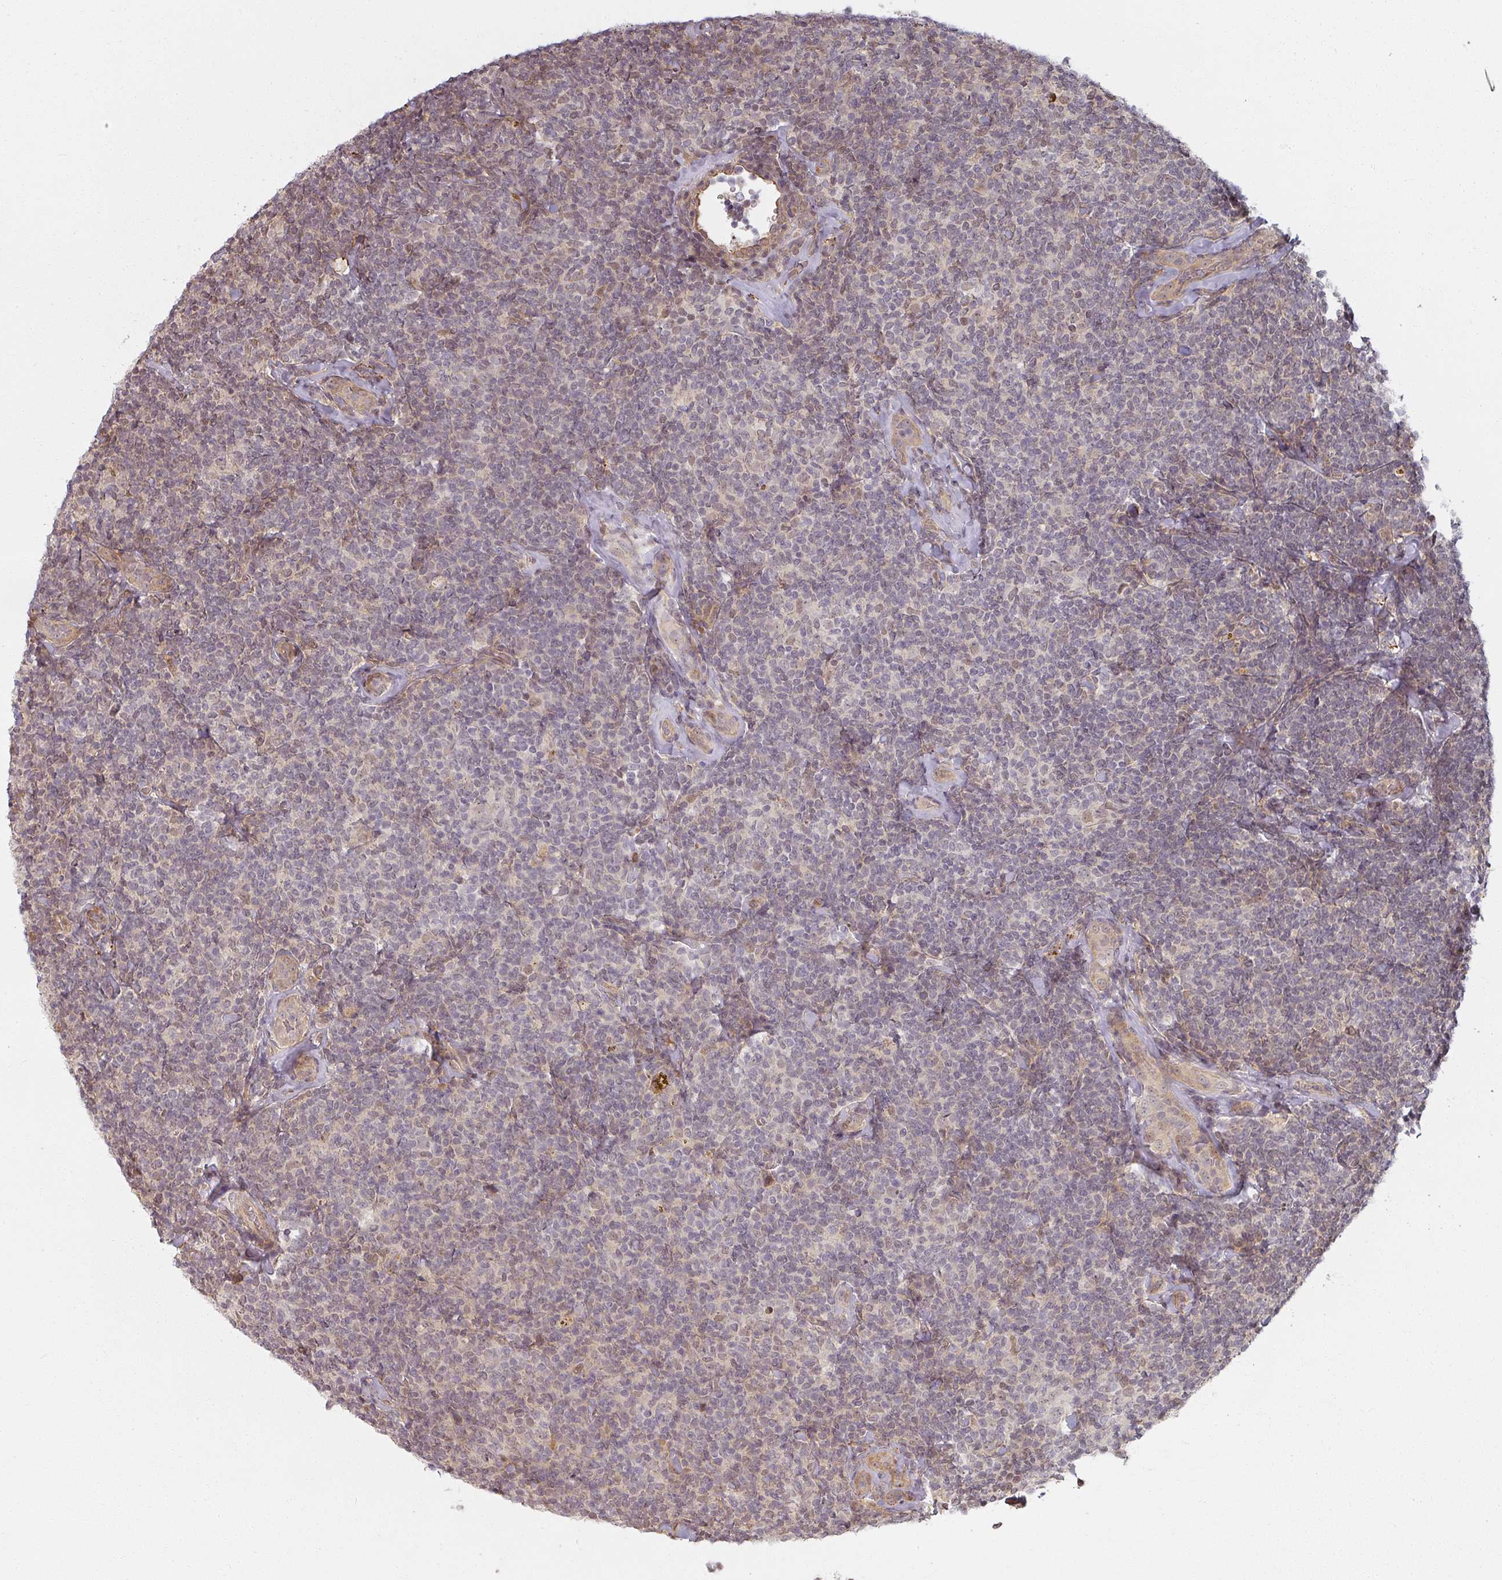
{"staining": {"intensity": "weak", "quantity": "<25%", "location": "nuclear"}, "tissue": "lymphoma", "cell_type": "Tumor cells", "image_type": "cancer", "snomed": [{"axis": "morphology", "description": "Malignant lymphoma, non-Hodgkin's type, Low grade"}, {"axis": "topography", "description": "Lymph node"}], "caption": "Protein analysis of malignant lymphoma, non-Hodgkin's type (low-grade) displays no significant positivity in tumor cells.", "gene": "MED19", "patient": {"sex": "female", "age": 56}}